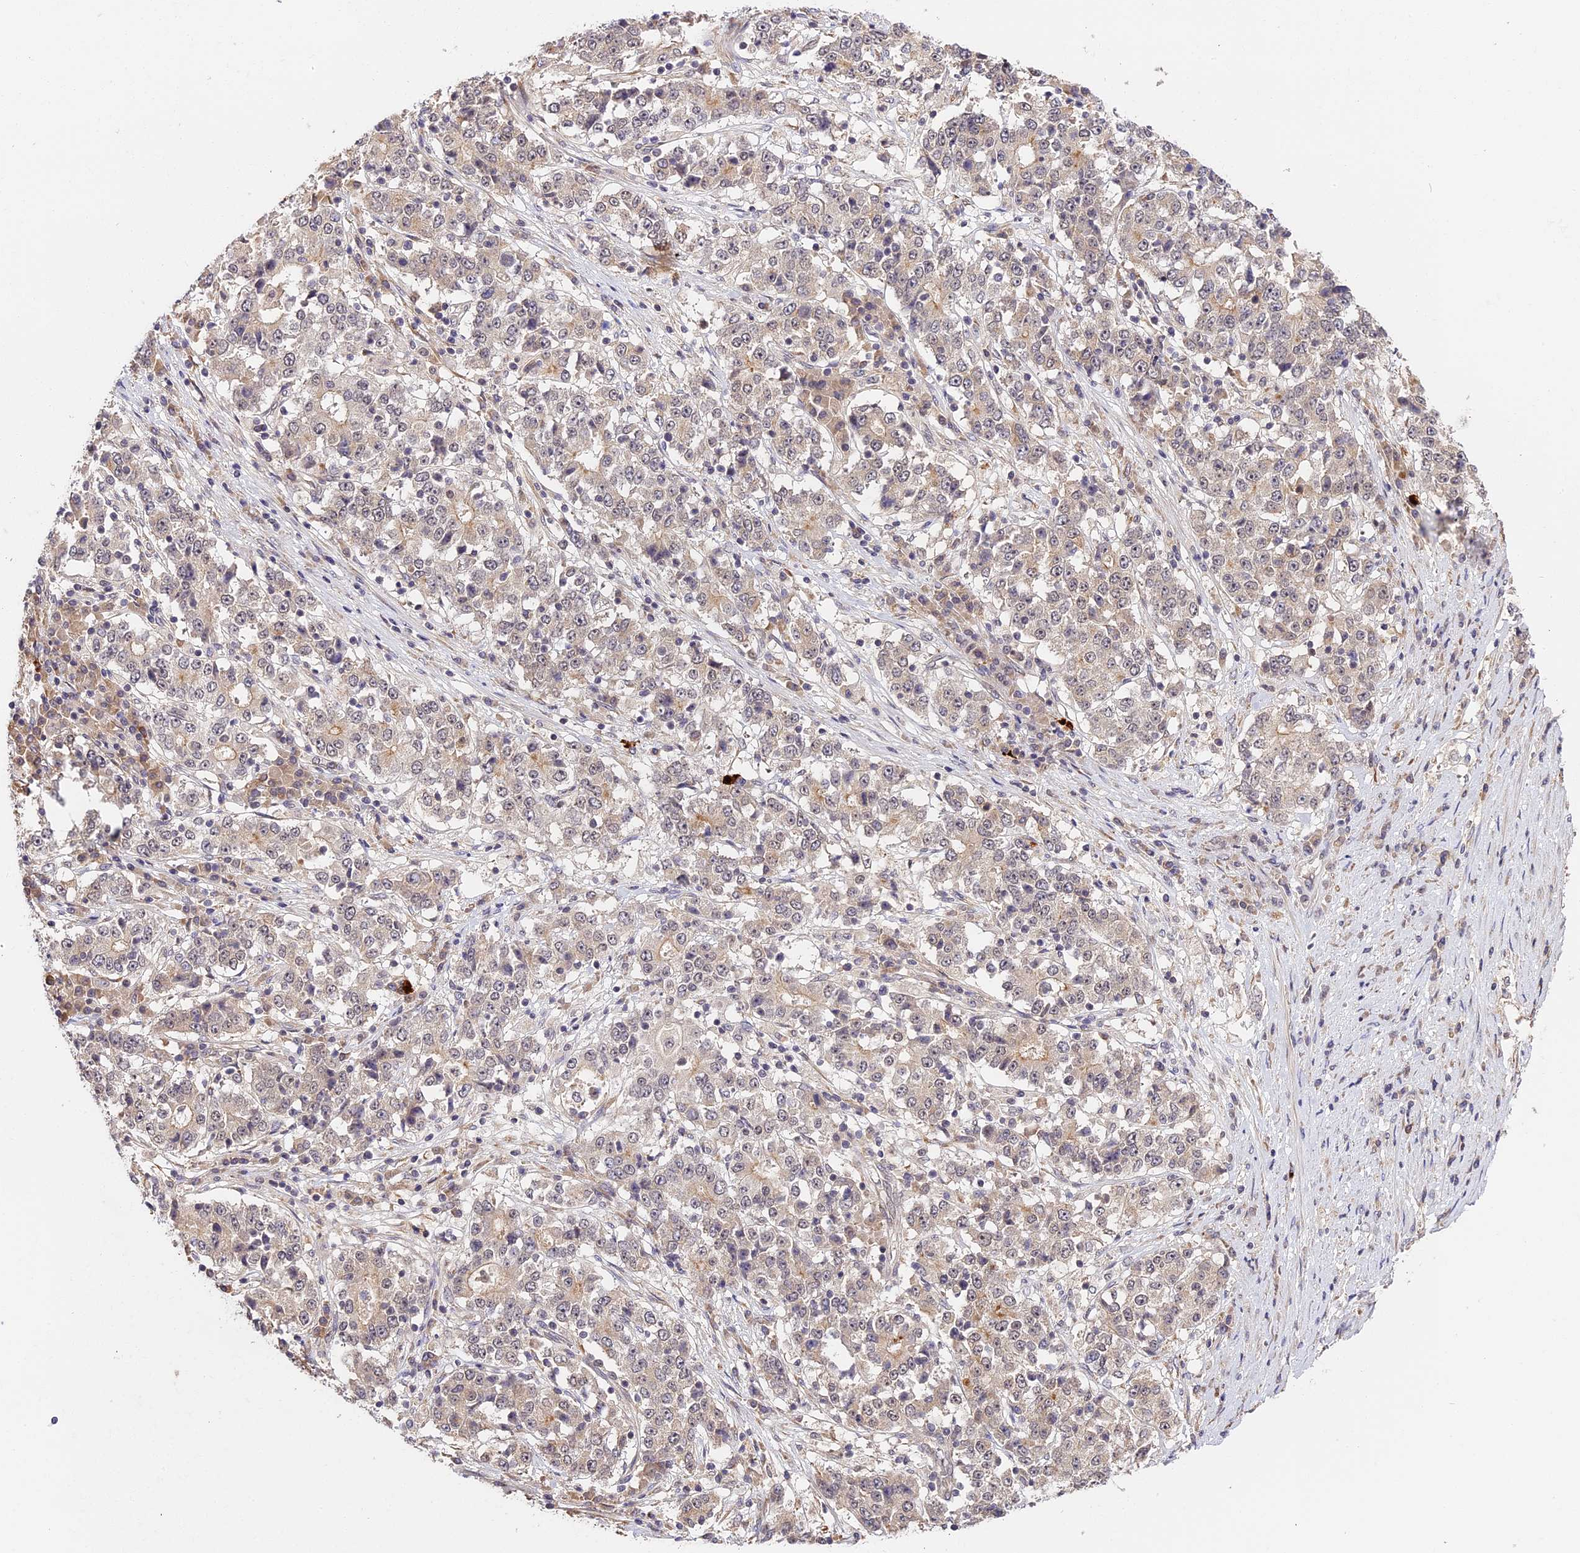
{"staining": {"intensity": "negative", "quantity": "none", "location": "none"}, "tissue": "stomach cancer", "cell_type": "Tumor cells", "image_type": "cancer", "snomed": [{"axis": "morphology", "description": "Adenocarcinoma, NOS"}, {"axis": "topography", "description": "Stomach"}], "caption": "Stomach cancer was stained to show a protein in brown. There is no significant expression in tumor cells.", "gene": "IMPACT", "patient": {"sex": "male", "age": 59}}